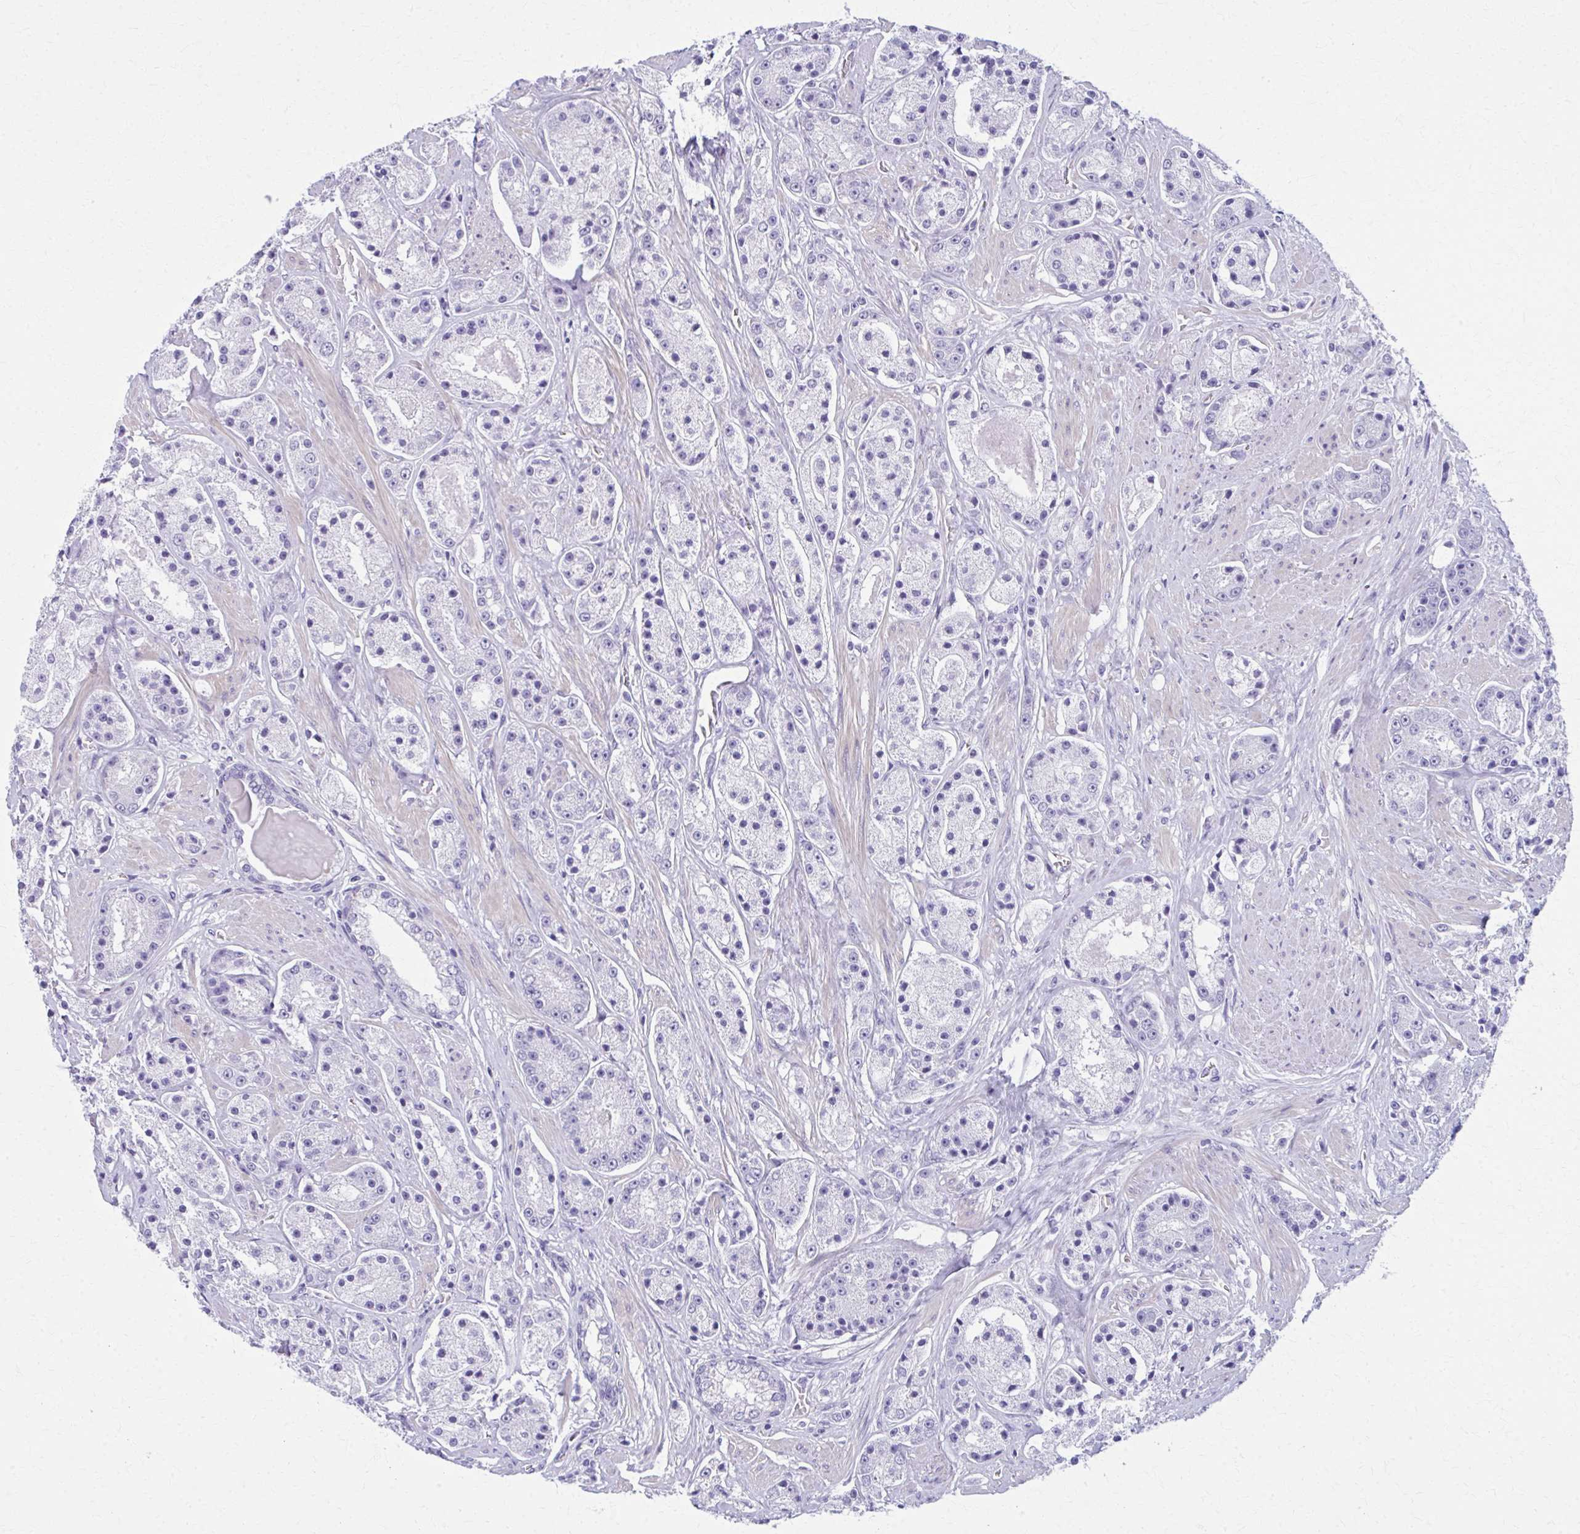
{"staining": {"intensity": "negative", "quantity": "none", "location": "none"}, "tissue": "prostate cancer", "cell_type": "Tumor cells", "image_type": "cancer", "snomed": [{"axis": "morphology", "description": "Adenocarcinoma, High grade"}, {"axis": "topography", "description": "Prostate"}], "caption": "Human prostate cancer (adenocarcinoma (high-grade)) stained for a protein using IHC reveals no expression in tumor cells.", "gene": "MPLKIP", "patient": {"sex": "male", "age": 67}}